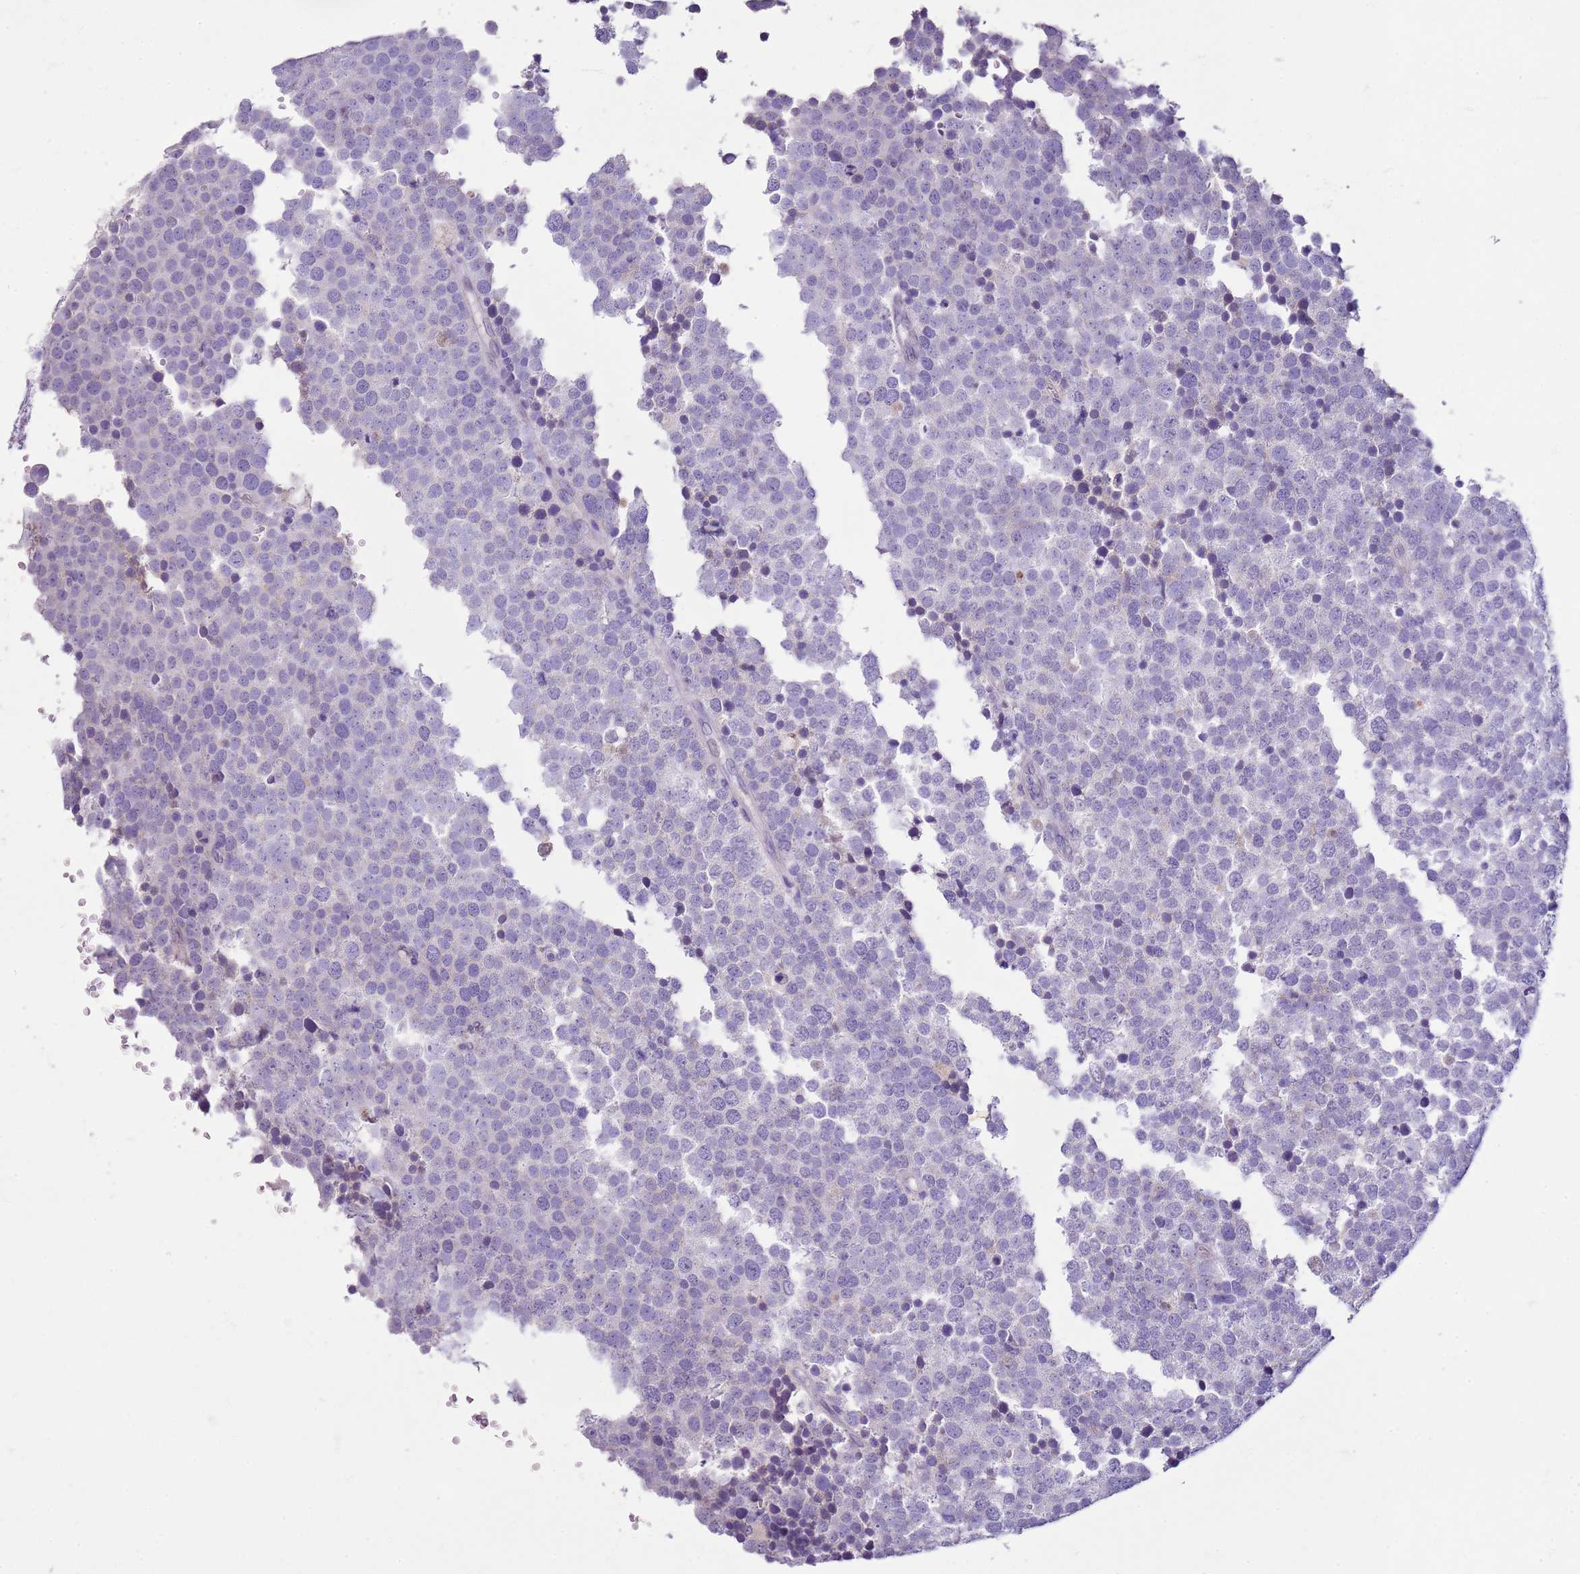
{"staining": {"intensity": "negative", "quantity": "none", "location": "none"}, "tissue": "testis cancer", "cell_type": "Tumor cells", "image_type": "cancer", "snomed": [{"axis": "morphology", "description": "Seminoma, NOS"}, {"axis": "topography", "description": "Testis"}], "caption": "This image is of testis seminoma stained with IHC to label a protein in brown with the nuclei are counter-stained blue. There is no staining in tumor cells.", "gene": "FABP2", "patient": {"sex": "male", "age": 71}}